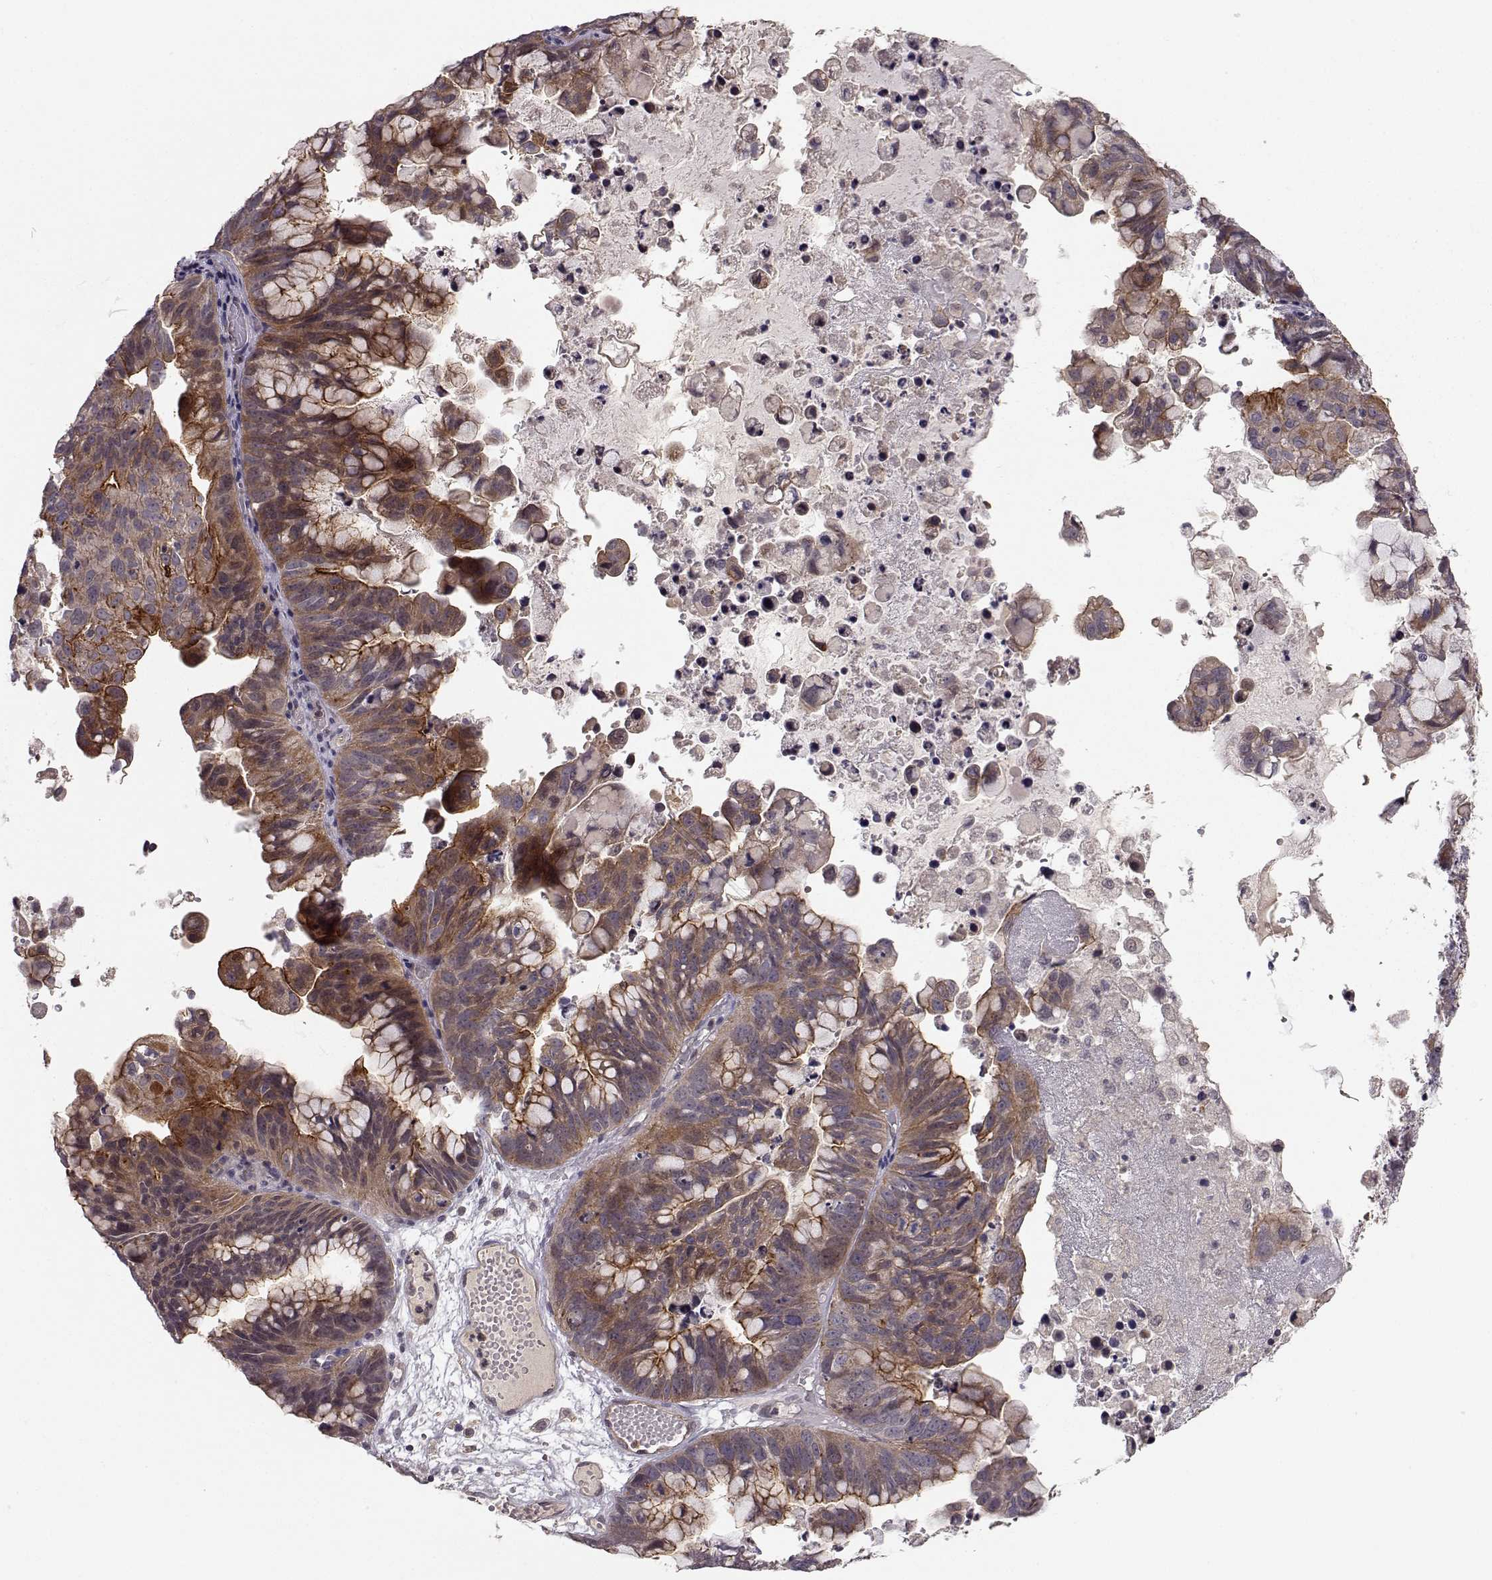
{"staining": {"intensity": "moderate", "quantity": "25%-75%", "location": "cytoplasmic/membranous"}, "tissue": "ovarian cancer", "cell_type": "Tumor cells", "image_type": "cancer", "snomed": [{"axis": "morphology", "description": "Cystadenocarcinoma, mucinous, NOS"}, {"axis": "topography", "description": "Ovary"}], "caption": "Ovarian cancer (mucinous cystadenocarcinoma) stained for a protein demonstrates moderate cytoplasmic/membranous positivity in tumor cells. The protein of interest is shown in brown color, while the nuclei are stained blue.", "gene": "PLEKHG3", "patient": {"sex": "female", "age": 76}}